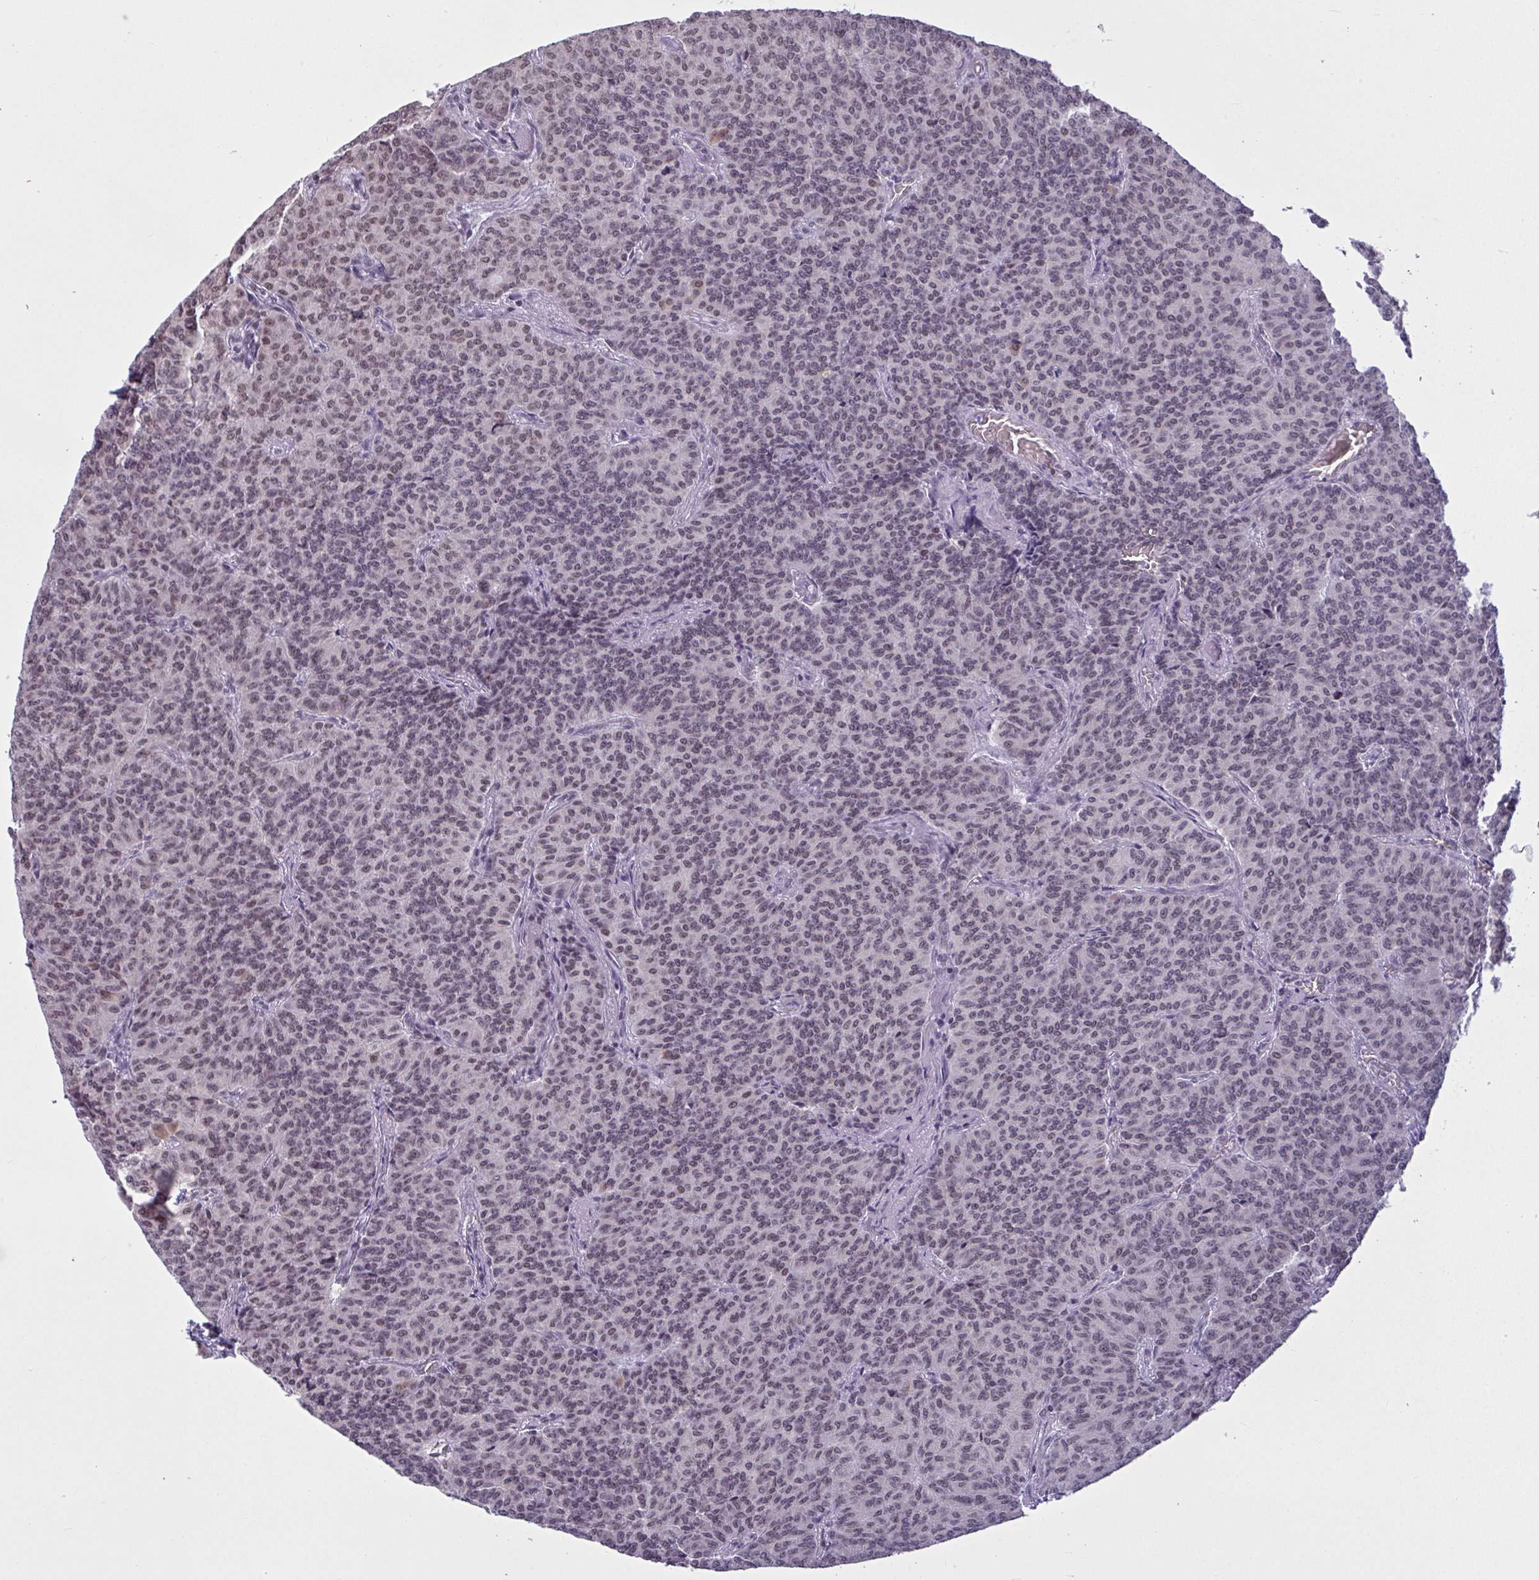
{"staining": {"intensity": "moderate", "quantity": "25%-75%", "location": "nuclear"}, "tissue": "carcinoid", "cell_type": "Tumor cells", "image_type": "cancer", "snomed": [{"axis": "morphology", "description": "Carcinoid, malignant, NOS"}, {"axis": "topography", "description": "Lung"}], "caption": "Immunohistochemistry micrograph of neoplastic tissue: malignant carcinoid stained using IHC demonstrates medium levels of moderate protein expression localized specifically in the nuclear of tumor cells, appearing as a nuclear brown color.", "gene": "TGM6", "patient": {"sex": "male", "age": 61}}